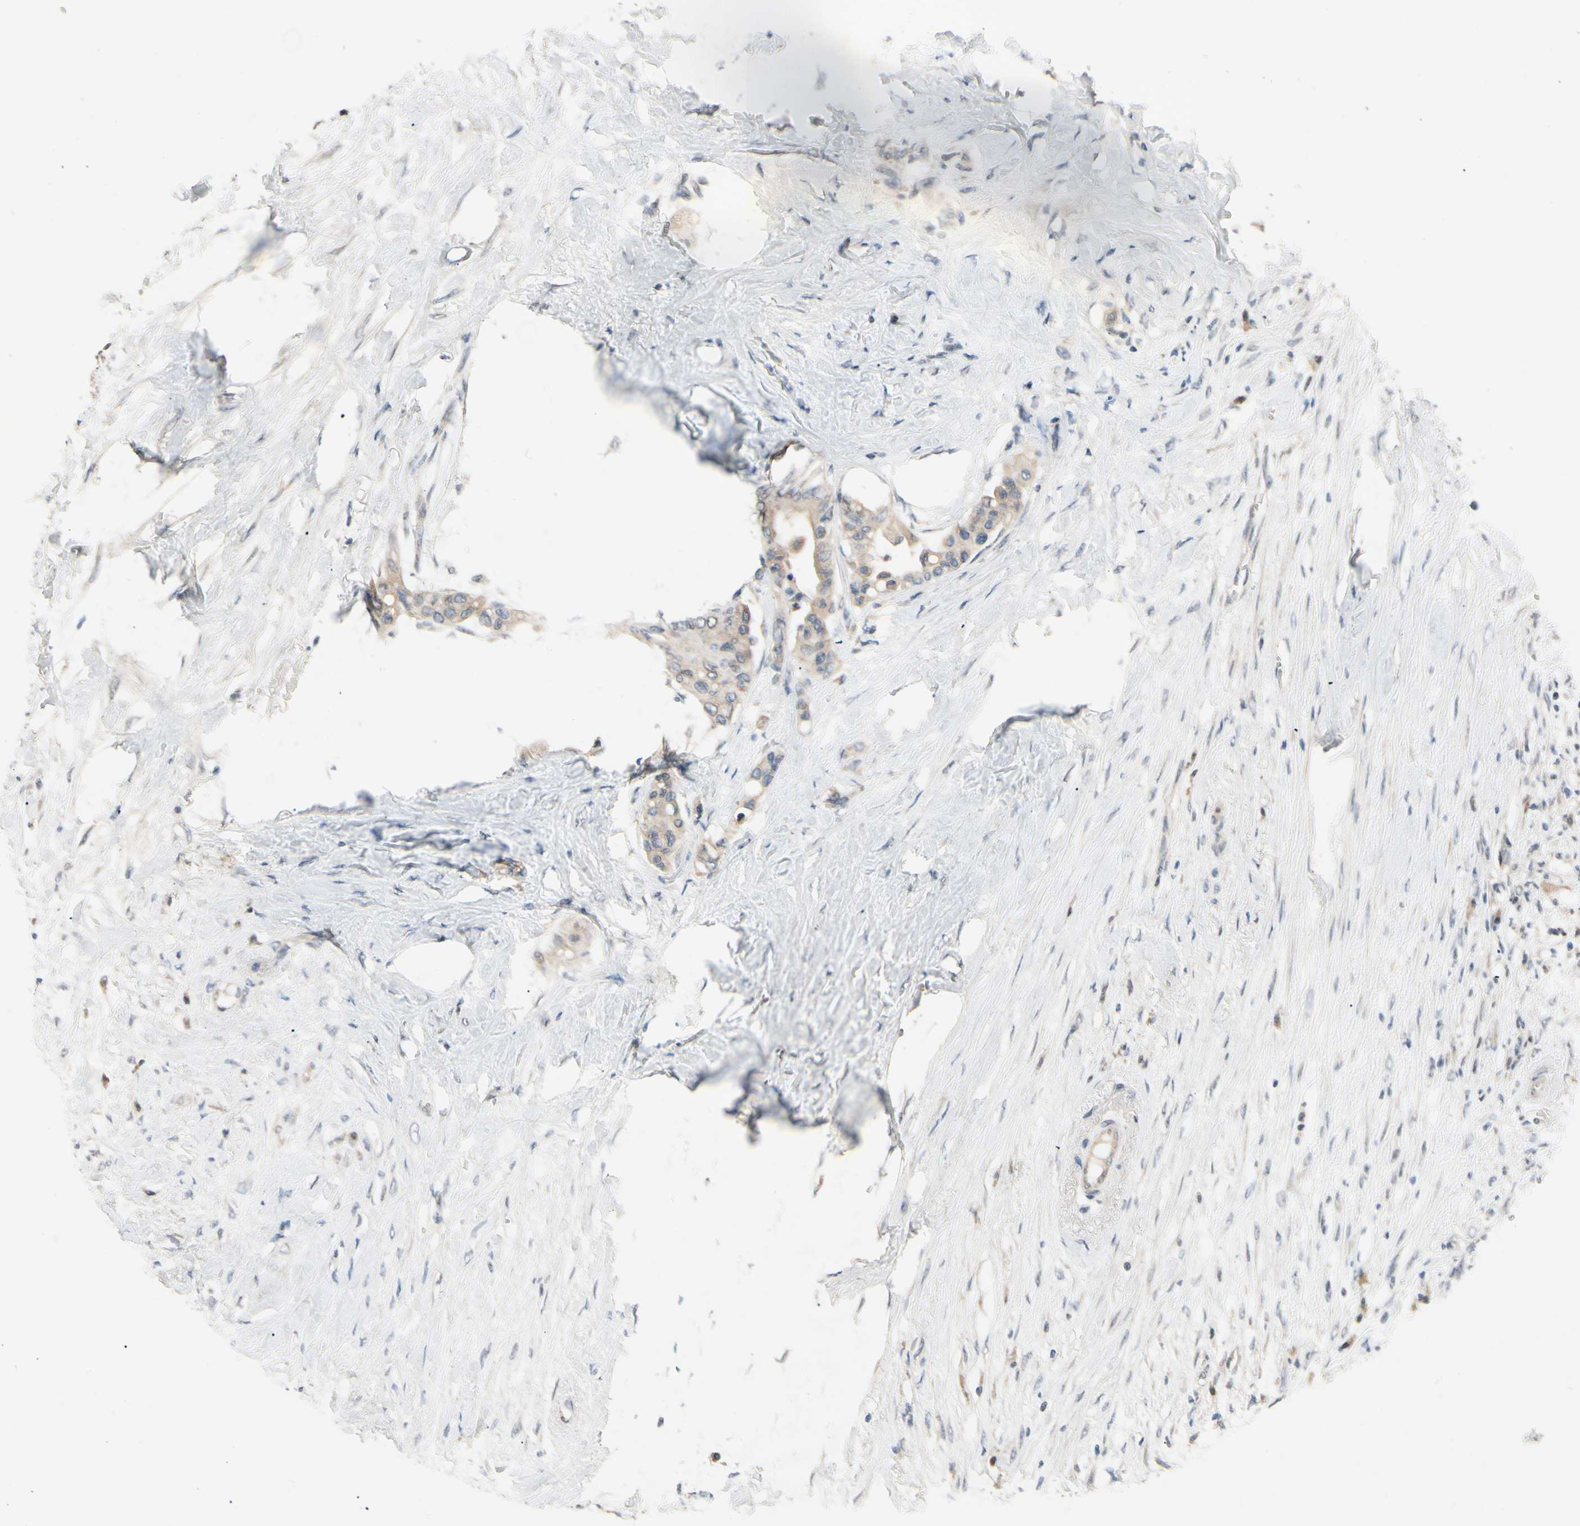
{"staining": {"intensity": "weak", "quantity": ">75%", "location": "cytoplasmic/membranous"}, "tissue": "colorectal cancer", "cell_type": "Tumor cells", "image_type": "cancer", "snomed": [{"axis": "morphology", "description": "Normal tissue, NOS"}, {"axis": "morphology", "description": "Adenocarcinoma, NOS"}, {"axis": "topography", "description": "Colon"}], "caption": "A brown stain highlights weak cytoplasmic/membranous staining of a protein in human colorectal adenocarcinoma tumor cells. Ihc stains the protein in brown and the nuclei are stained blue.", "gene": "RIOX2", "patient": {"sex": "male", "age": 82}}